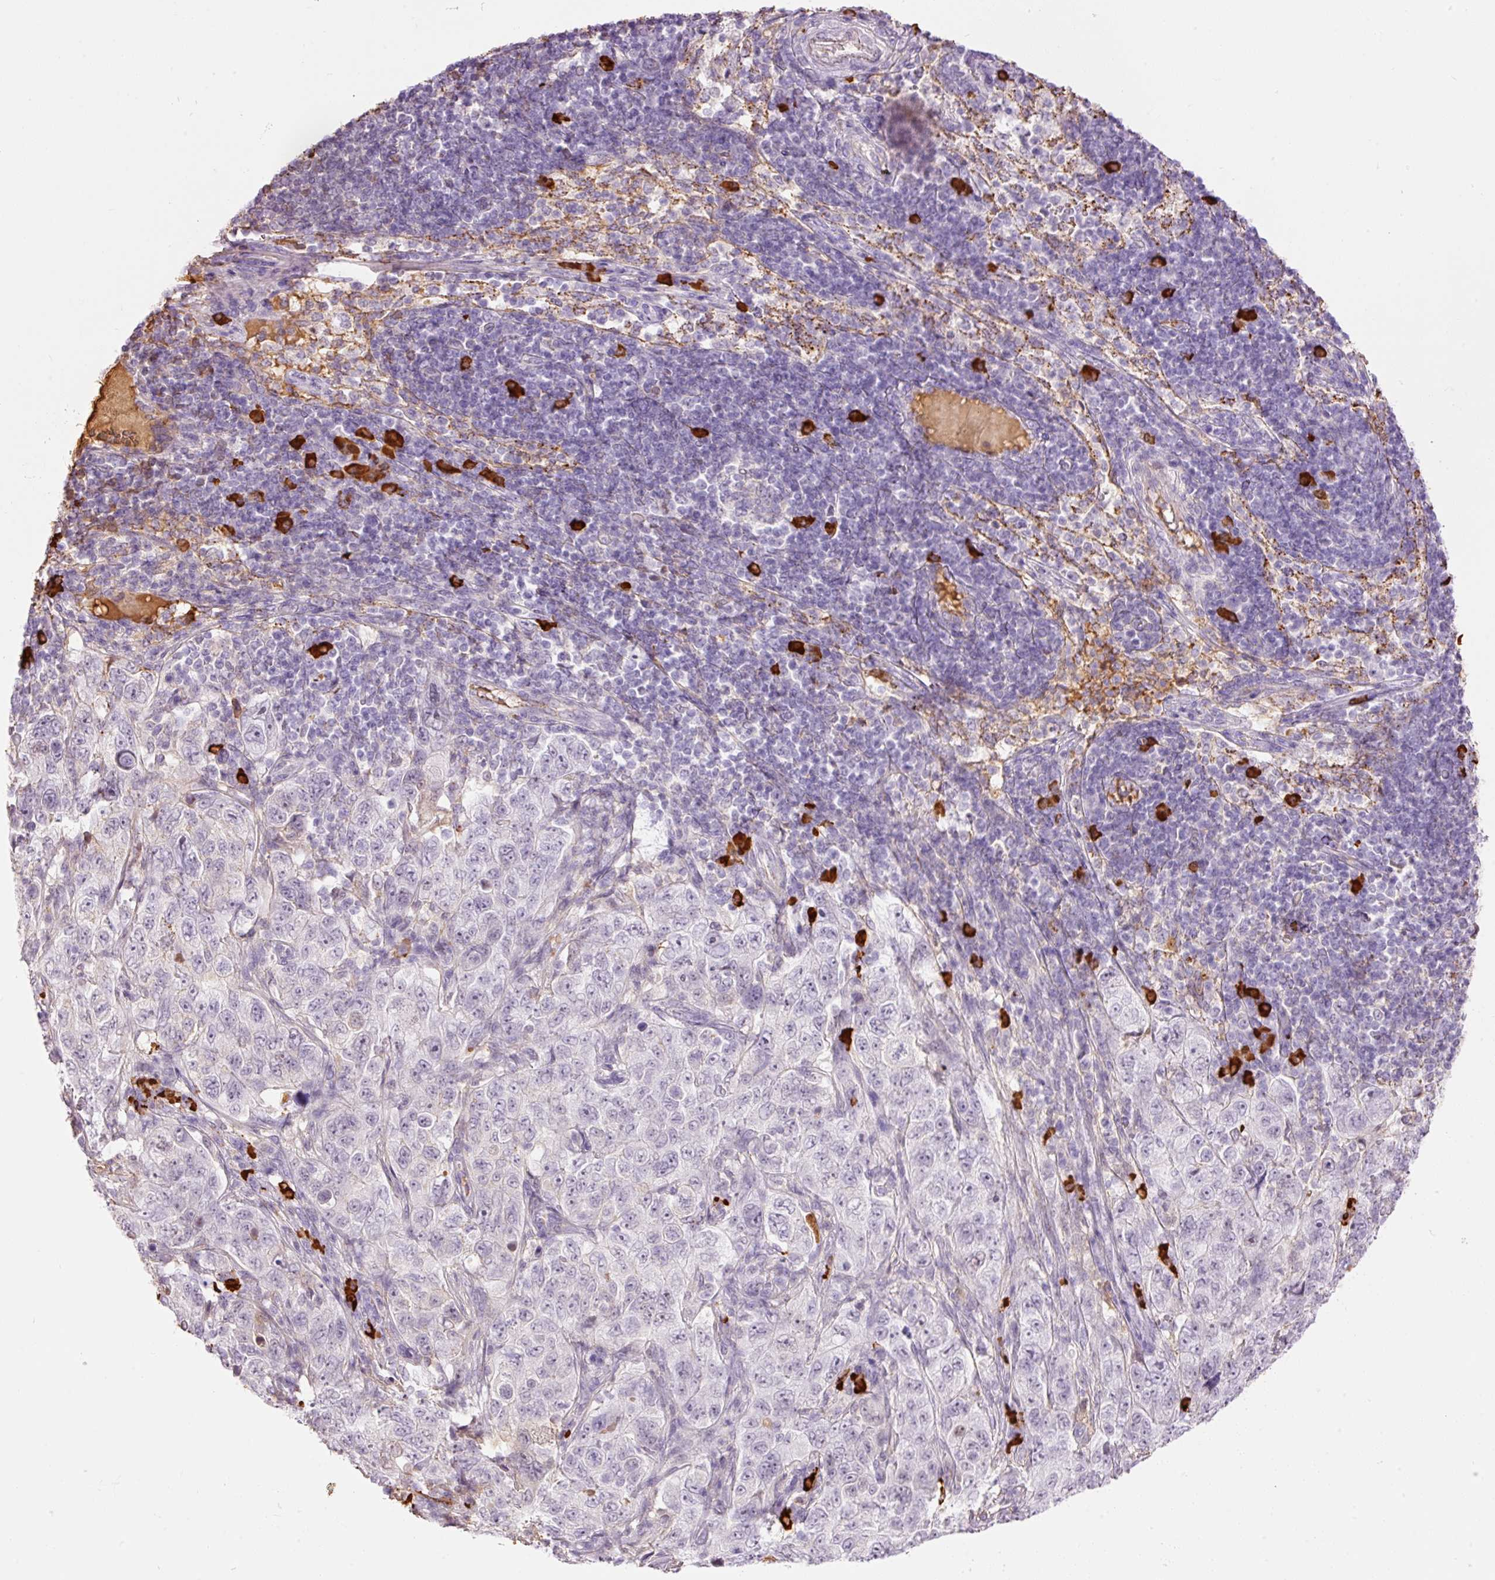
{"staining": {"intensity": "negative", "quantity": "none", "location": "none"}, "tissue": "pancreatic cancer", "cell_type": "Tumor cells", "image_type": "cancer", "snomed": [{"axis": "morphology", "description": "Adenocarcinoma, NOS"}, {"axis": "topography", "description": "Pancreas"}], "caption": "IHC image of human pancreatic cancer stained for a protein (brown), which displays no expression in tumor cells.", "gene": "PRPF38B", "patient": {"sex": "male", "age": 68}}